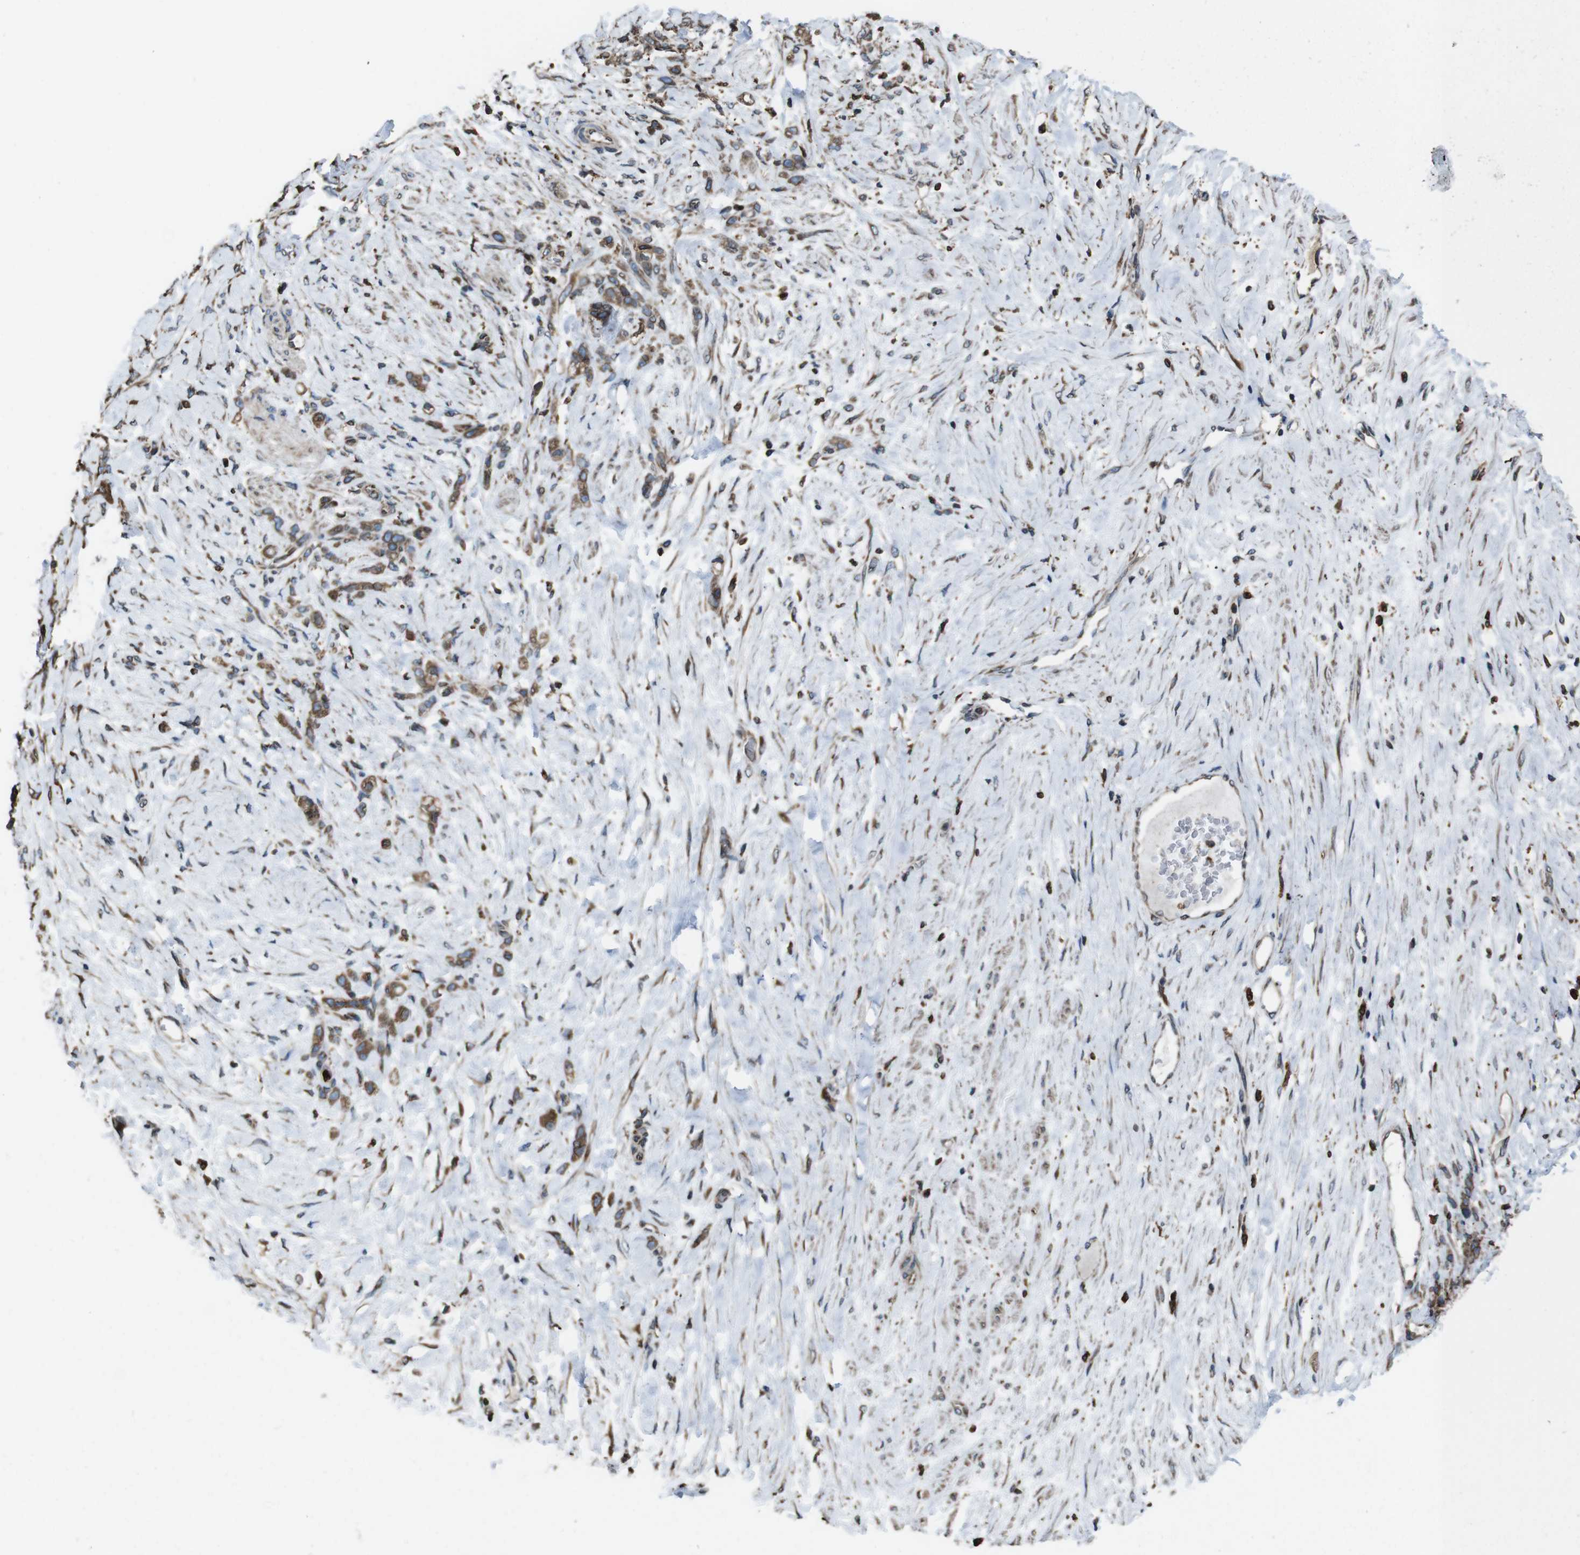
{"staining": {"intensity": "moderate", "quantity": ">75%", "location": "cytoplasmic/membranous"}, "tissue": "stomach cancer", "cell_type": "Tumor cells", "image_type": "cancer", "snomed": [{"axis": "morphology", "description": "Adenocarcinoma, NOS"}, {"axis": "topography", "description": "Stomach"}], "caption": "IHC of stomach cancer reveals medium levels of moderate cytoplasmic/membranous positivity in approximately >75% of tumor cells. The protein is stained brown, and the nuclei are stained in blue (DAB IHC with brightfield microscopy, high magnification).", "gene": "APMAP", "patient": {"sex": "male", "age": 82}}